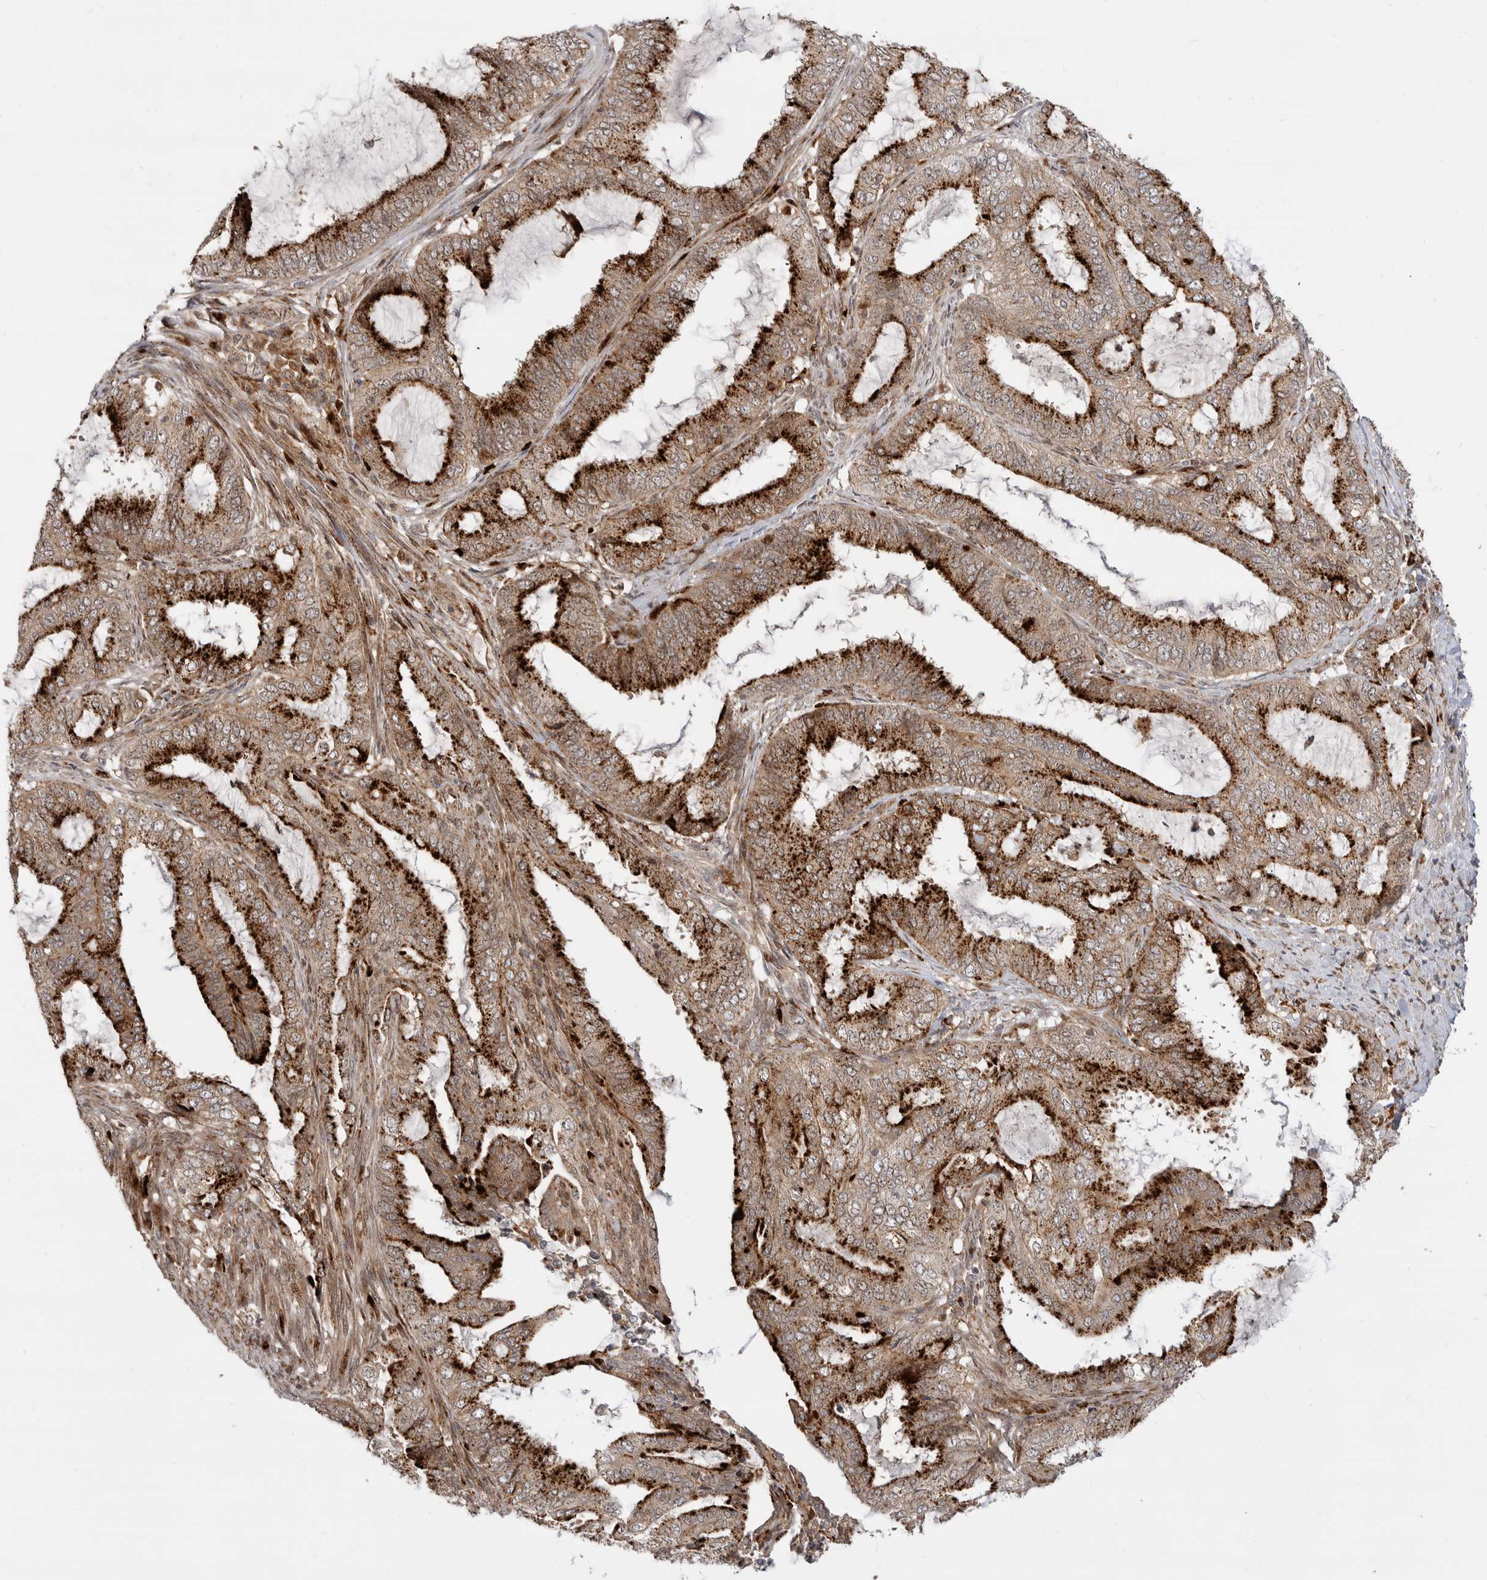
{"staining": {"intensity": "strong", "quantity": "25%-75%", "location": "cytoplasmic/membranous"}, "tissue": "endometrial cancer", "cell_type": "Tumor cells", "image_type": "cancer", "snomed": [{"axis": "morphology", "description": "Adenocarcinoma, NOS"}, {"axis": "topography", "description": "Endometrium"}], "caption": "High-power microscopy captured an IHC micrograph of endometrial cancer, revealing strong cytoplasmic/membranous expression in approximately 25%-75% of tumor cells.", "gene": "CSNK1G3", "patient": {"sex": "female", "age": 51}}